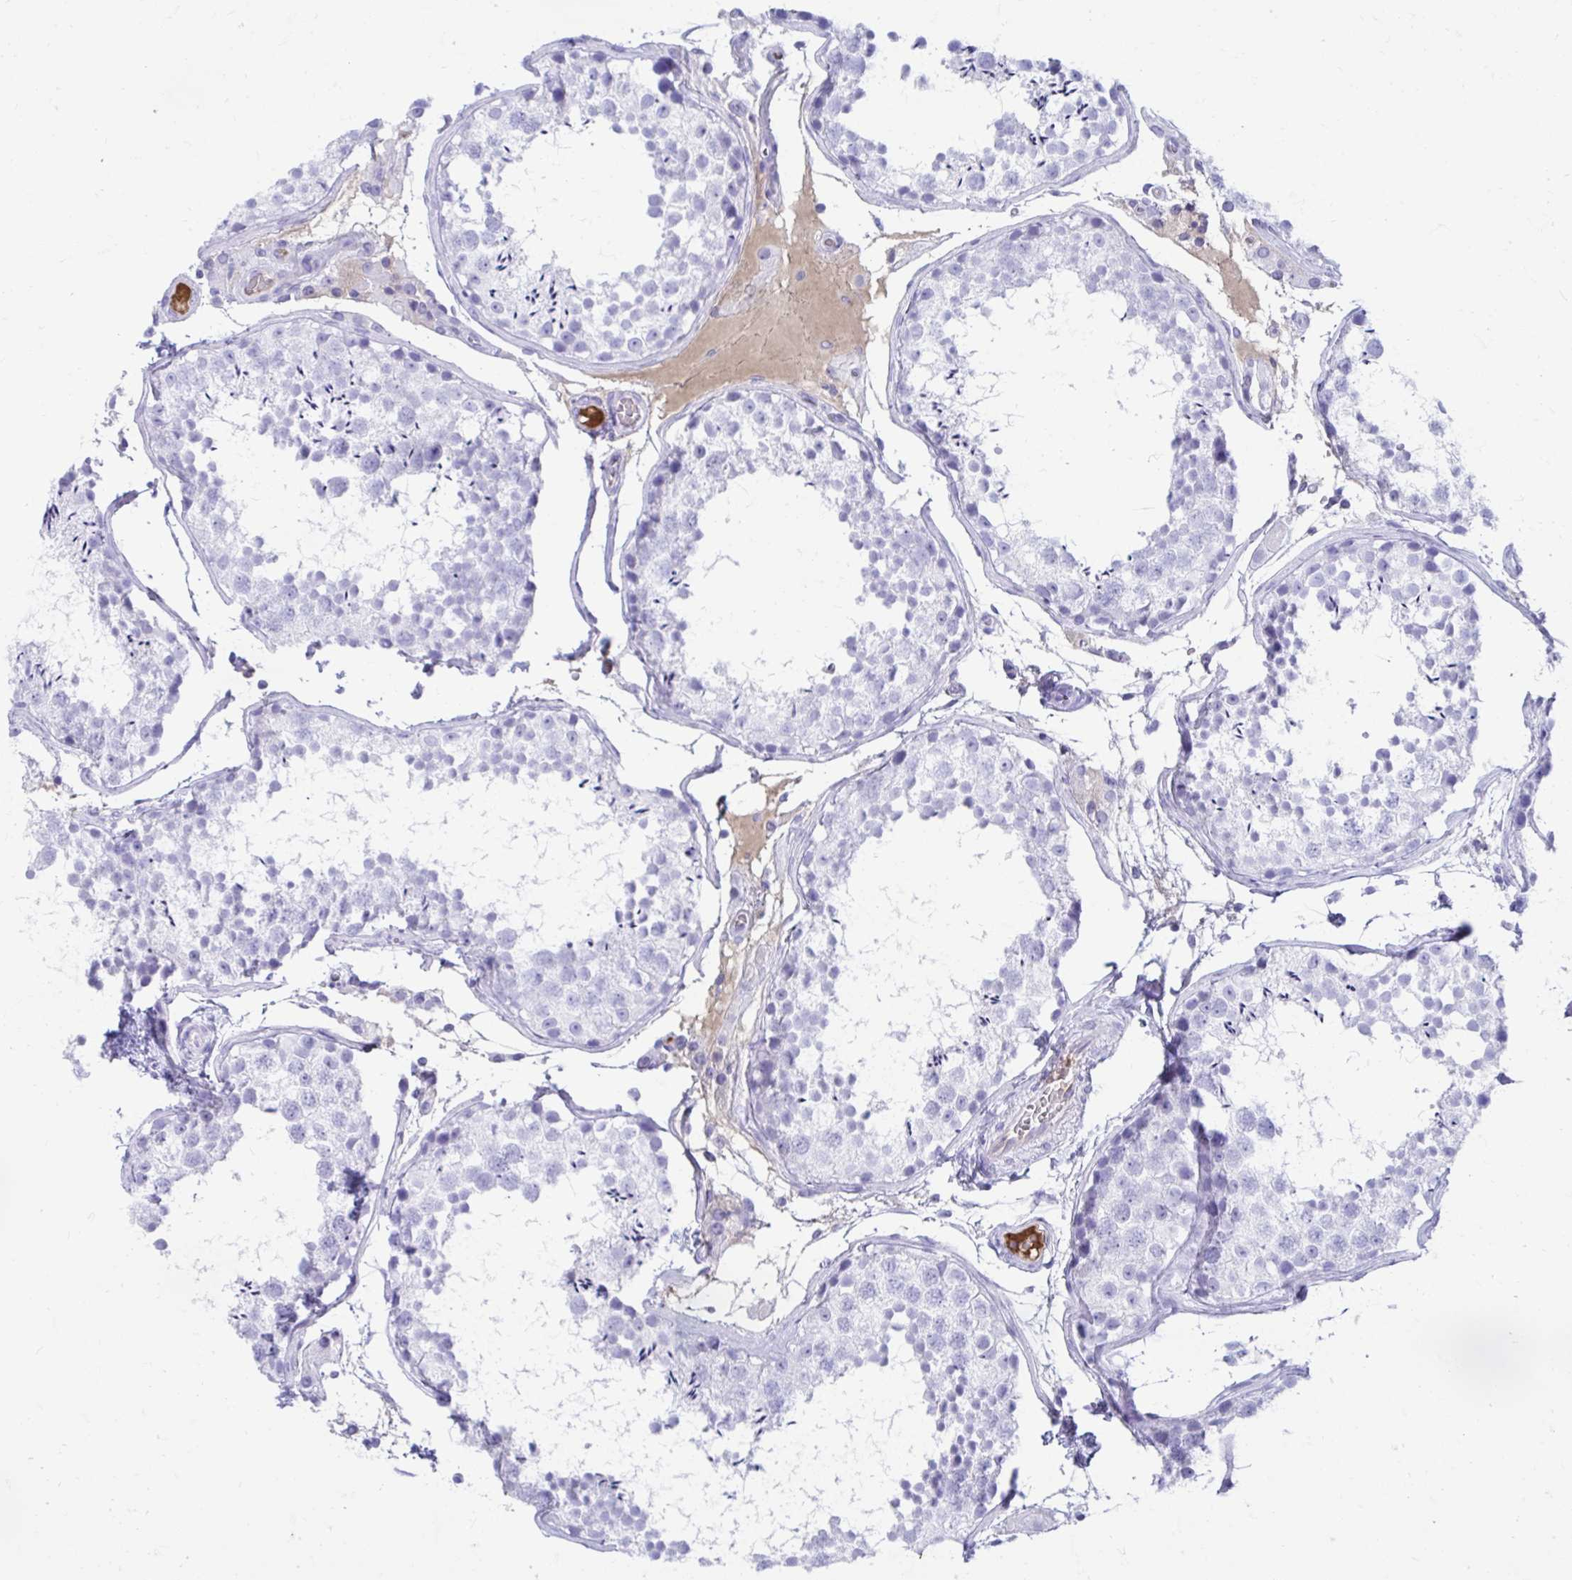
{"staining": {"intensity": "negative", "quantity": "none", "location": "none"}, "tissue": "testis", "cell_type": "Cells in seminiferous ducts", "image_type": "normal", "snomed": [{"axis": "morphology", "description": "Normal tissue, NOS"}, {"axis": "topography", "description": "Testis"}], "caption": "A photomicrograph of testis stained for a protein reveals no brown staining in cells in seminiferous ducts.", "gene": "SMIM9", "patient": {"sex": "male", "age": 29}}